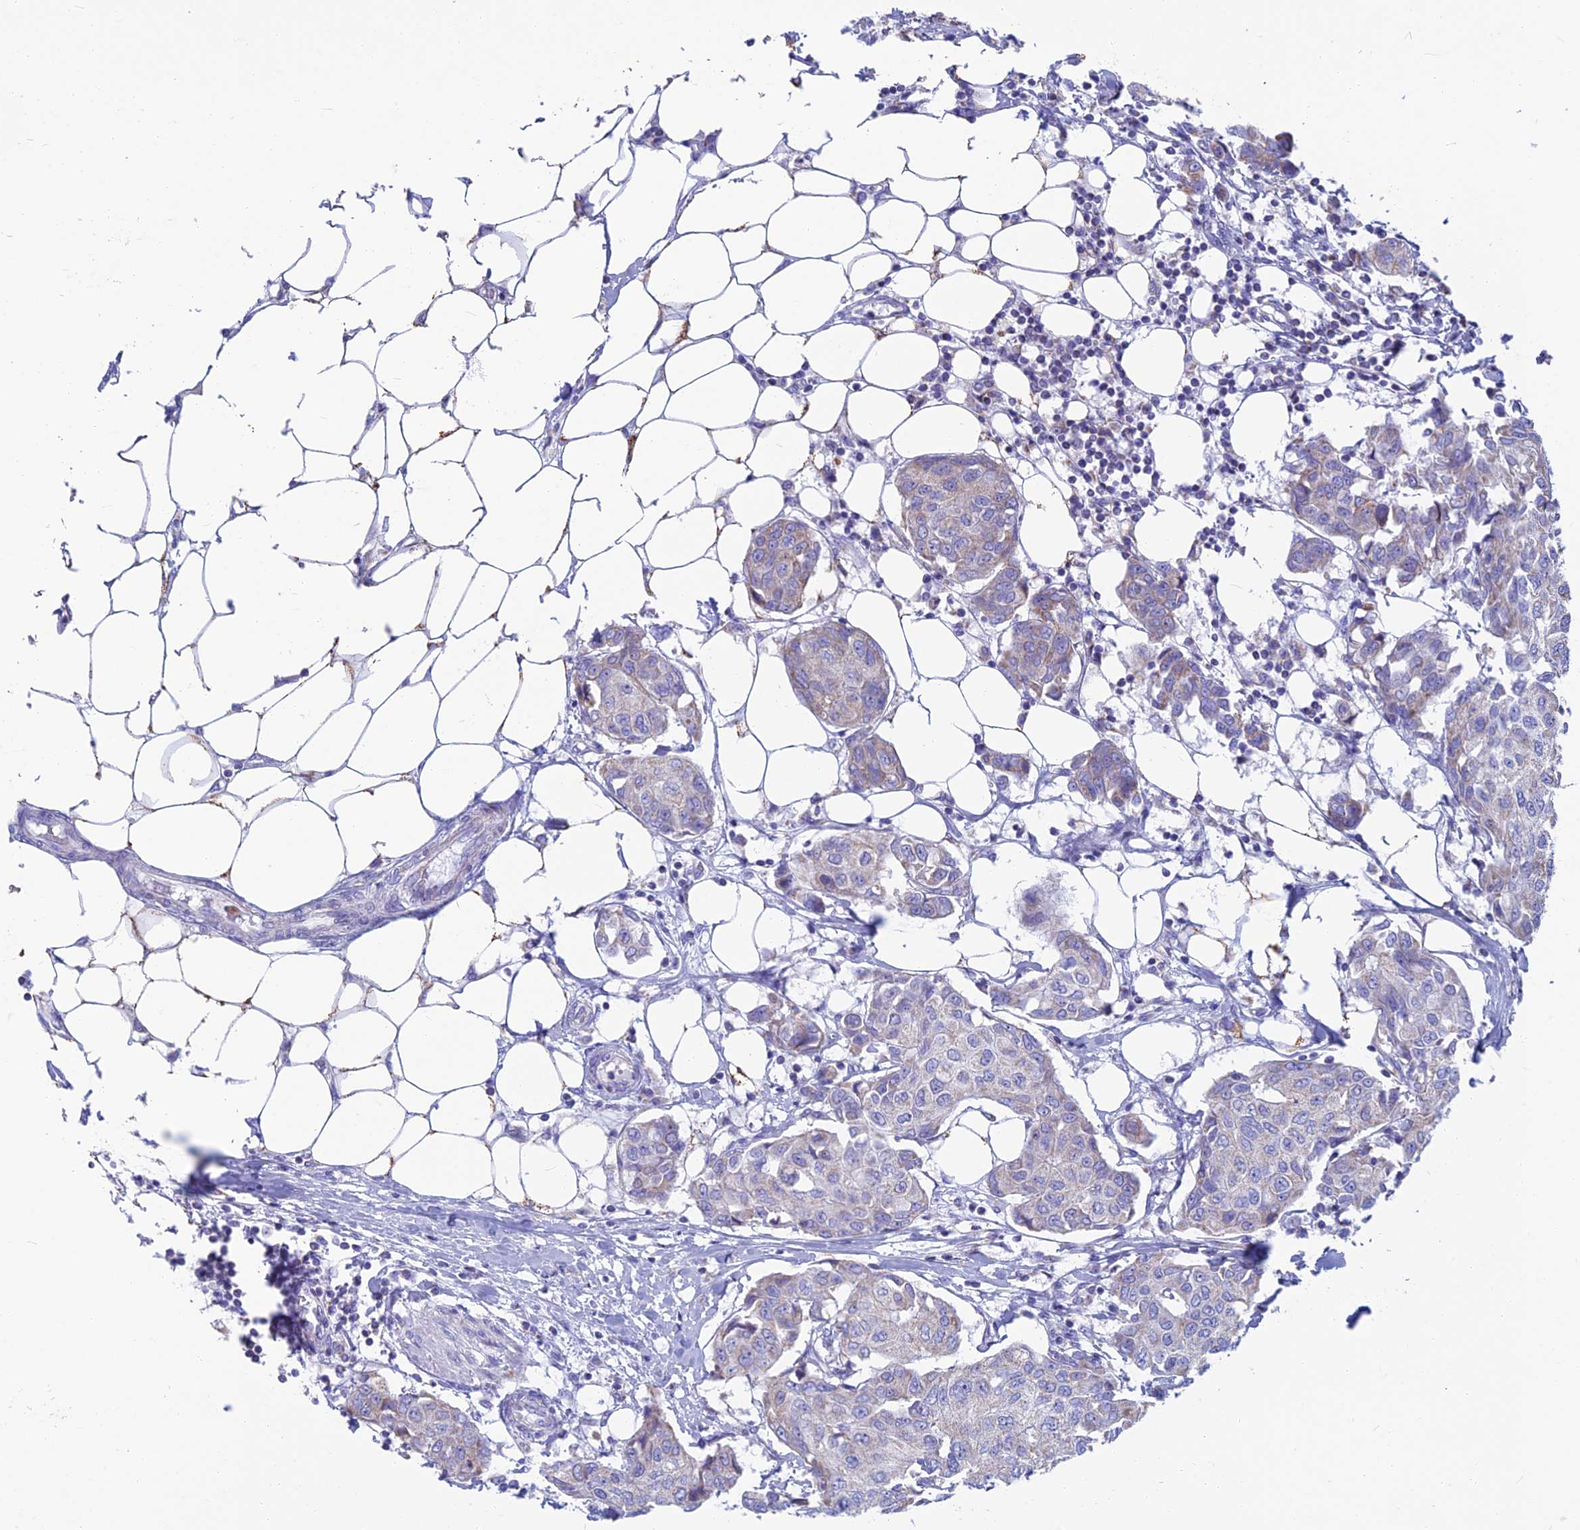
{"staining": {"intensity": "weak", "quantity": "<25%", "location": "cytoplasmic/membranous"}, "tissue": "breast cancer", "cell_type": "Tumor cells", "image_type": "cancer", "snomed": [{"axis": "morphology", "description": "Duct carcinoma"}, {"axis": "topography", "description": "Breast"}], "caption": "Immunohistochemical staining of human breast invasive ductal carcinoma exhibits no significant positivity in tumor cells. (Stains: DAB (3,3'-diaminobenzidine) immunohistochemistry (IHC) with hematoxylin counter stain, Microscopy: brightfield microscopy at high magnification).", "gene": "CS", "patient": {"sex": "female", "age": 80}}